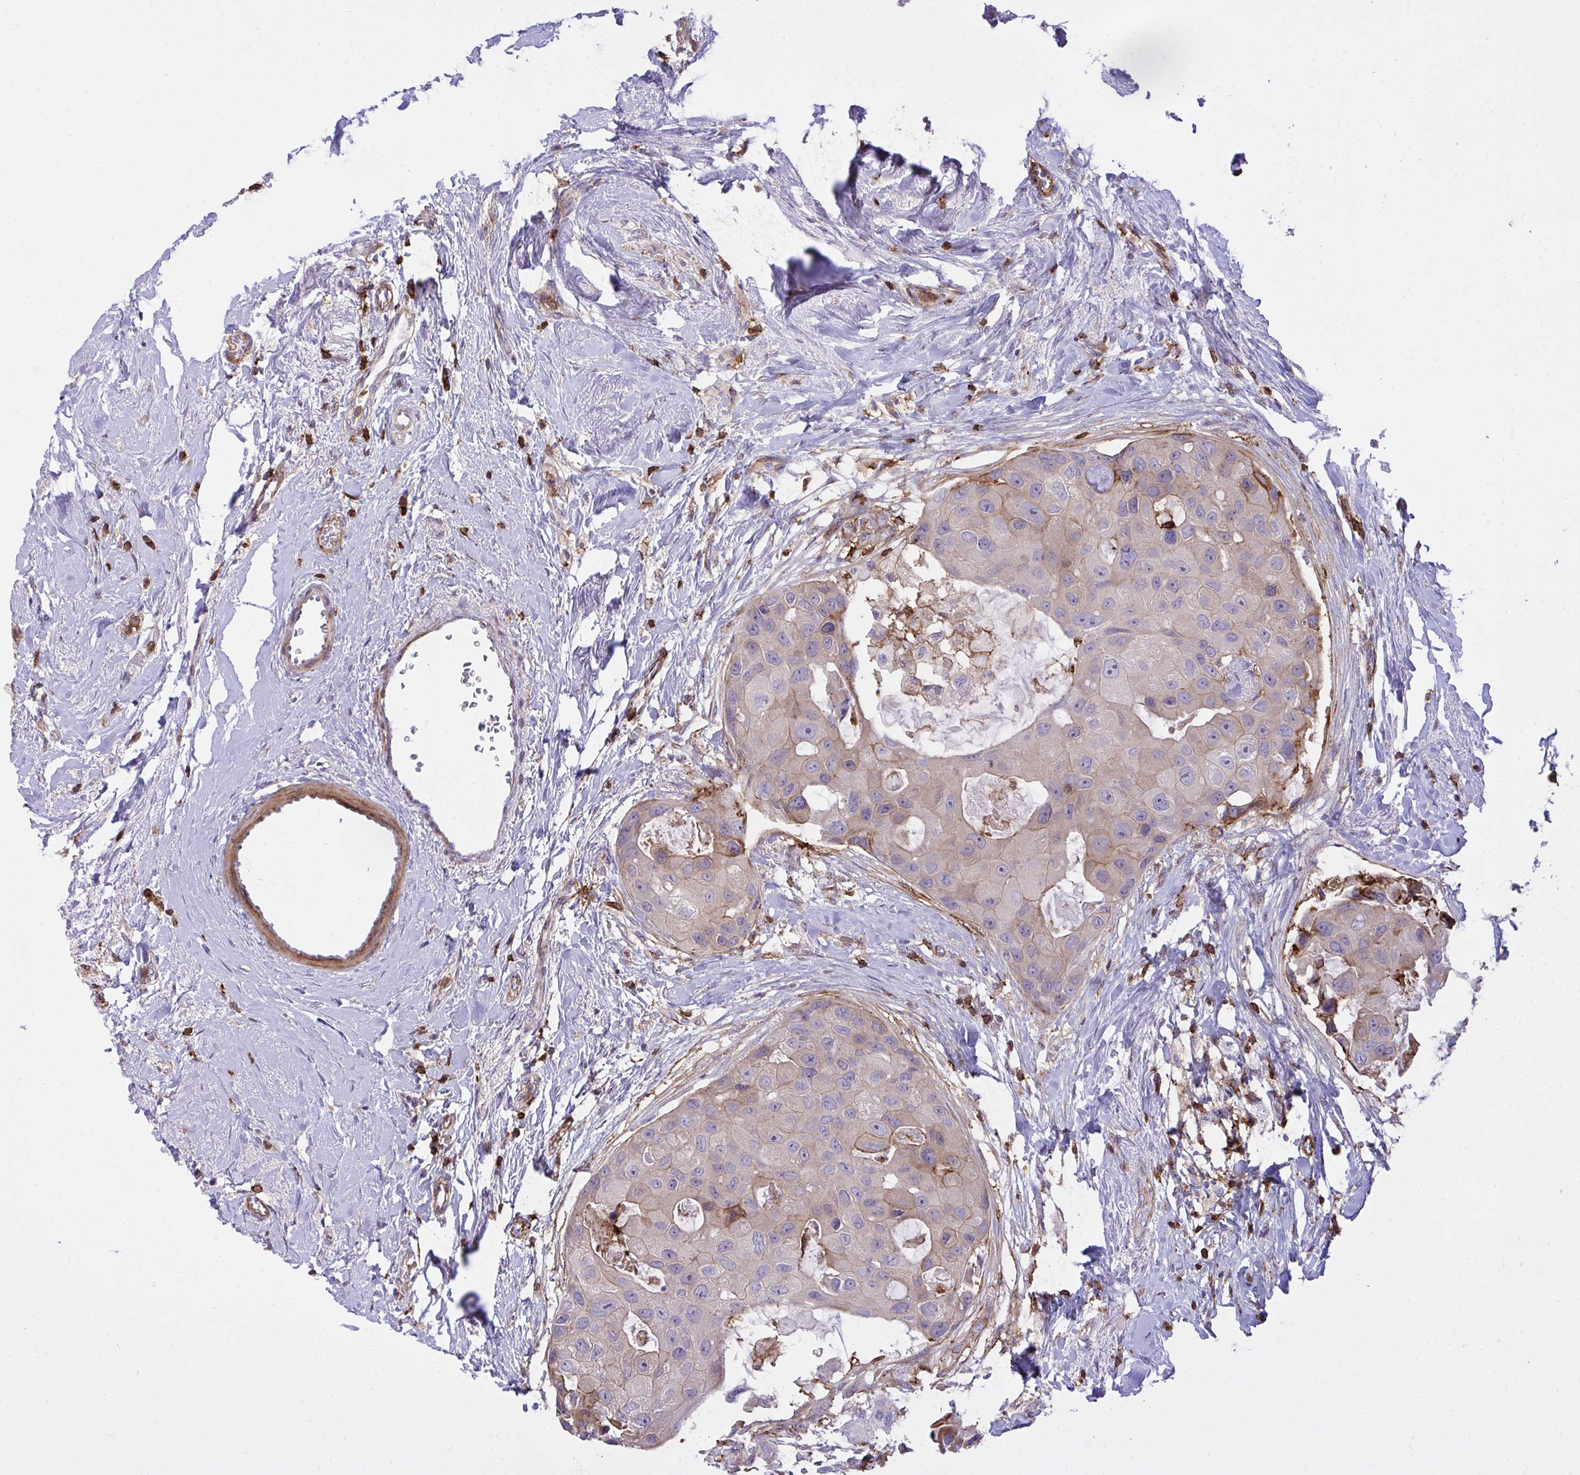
{"staining": {"intensity": "moderate", "quantity": "<25%", "location": "cytoplasmic/membranous"}, "tissue": "breast cancer", "cell_type": "Tumor cells", "image_type": "cancer", "snomed": [{"axis": "morphology", "description": "Duct carcinoma"}, {"axis": "topography", "description": "Breast"}], "caption": "Immunohistochemistry (IHC) (DAB (3,3'-diaminobenzidine)) staining of human breast invasive ductal carcinoma demonstrates moderate cytoplasmic/membranous protein staining in about <25% of tumor cells.", "gene": "ERI1", "patient": {"sex": "female", "age": 43}}